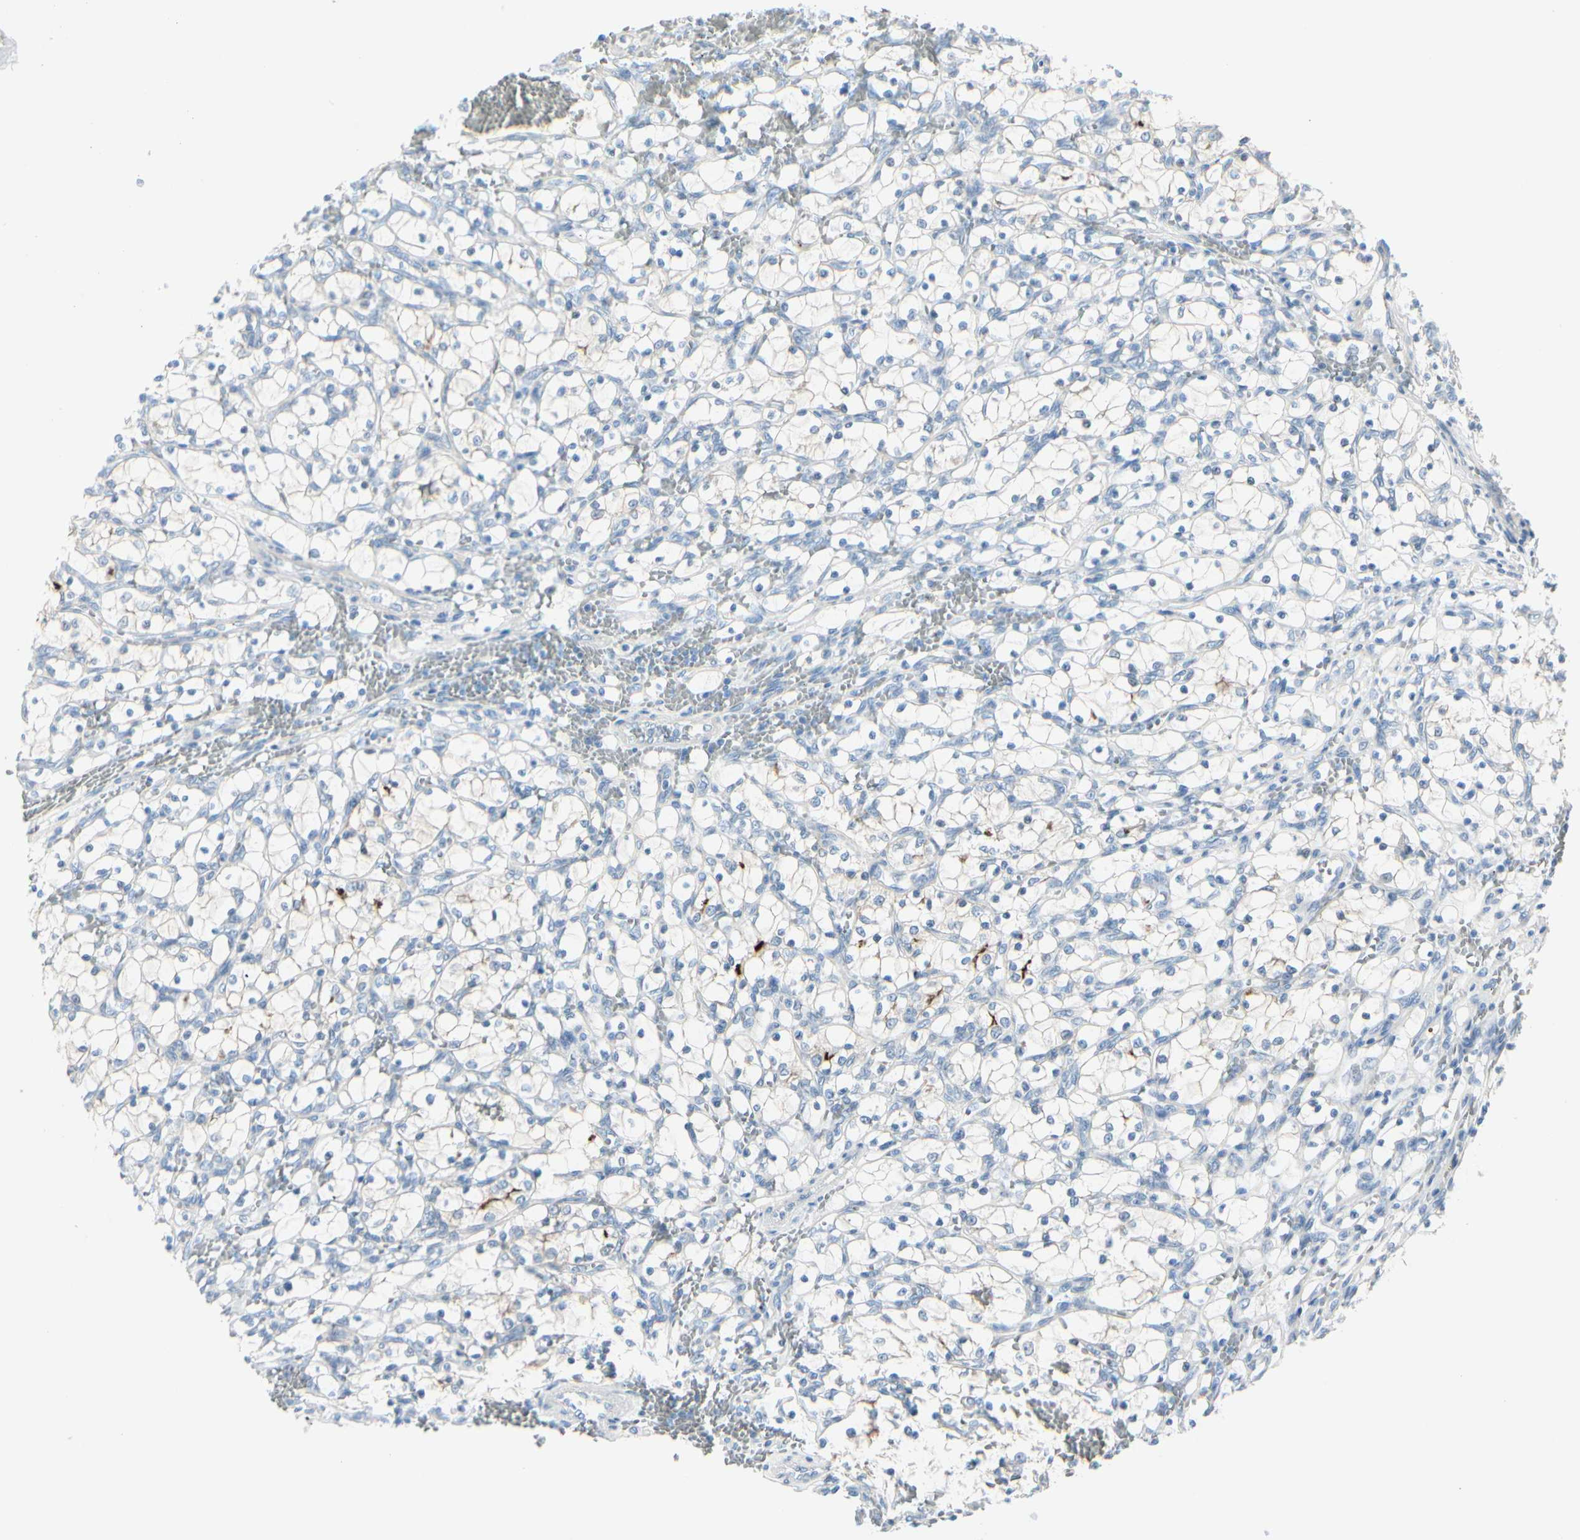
{"staining": {"intensity": "negative", "quantity": "none", "location": "none"}, "tissue": "renal cancer", "cell_type": "Tumor cells", "image_type": "cancer", "snomed": [{"axis": "morphology", "description": "Adenocarcinoma, NOS"}, {"axis": "topography", "description": "Kidney"}], "caption": "The histopathology image exhibits no significant positivity in tumor cells of renal cancer (adenocarcinoma).", "gene": "CDHR5", "patient": {"sex": "female", "age": 69}}